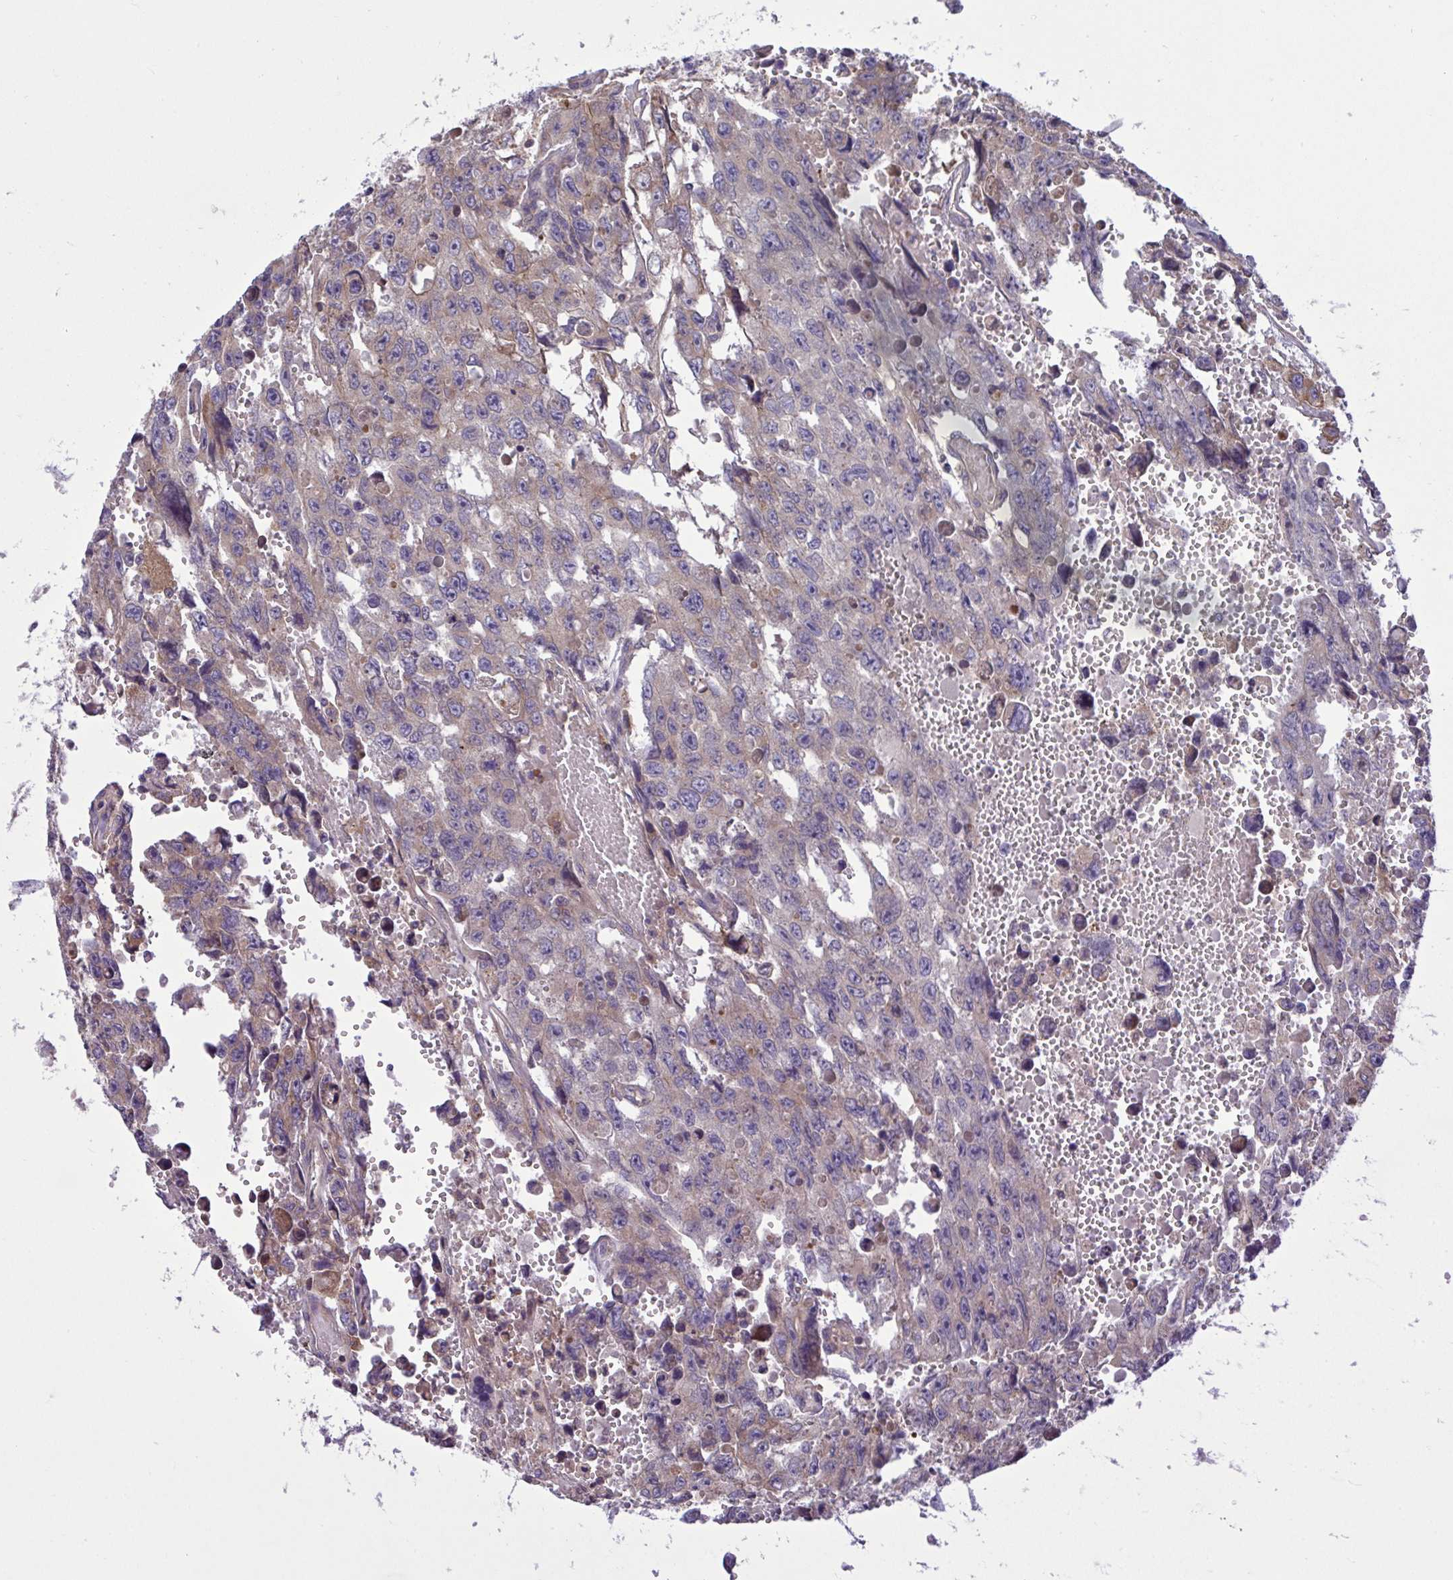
{"staining": {"intensity": "negative", "quantity": "none", "location": "none"}, "tissue": "testis cancer", "cell_type": "Tumor cells", "image_type": "cancer", "snomed": [{"axis": "morphology", "description": "Seminoma, NOS"}, {"axis": "topography", "description": "Testis"}], "caption": "High power microscopy photomicrograph of an IHC micrograph of testis seminoma, revealing no significant positivity in tumor cells.", "gene": "GRB14", "patient": {"sex": "male", "age": 26}}